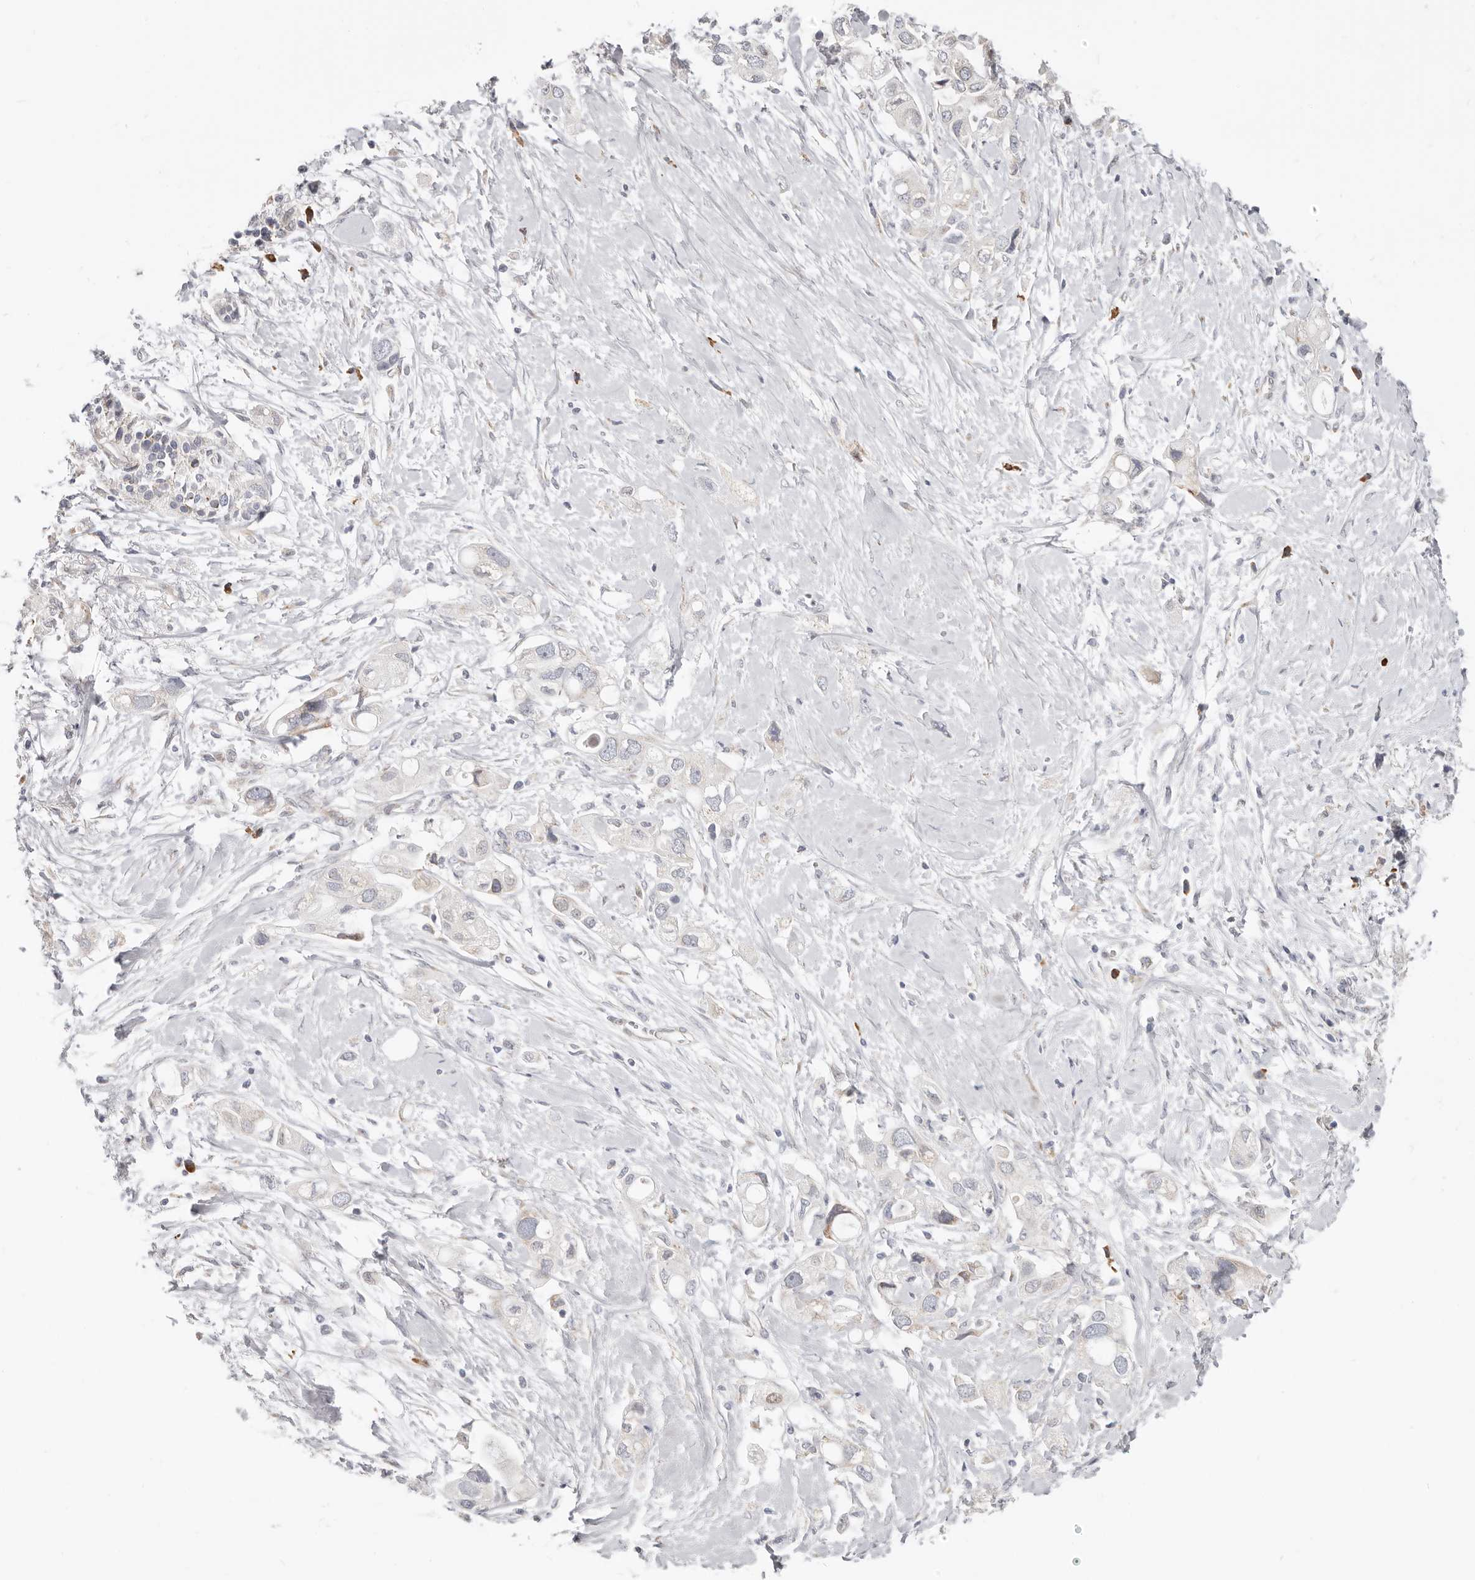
{"staining": {"intensity": "negative", "quantity": "none", "location": "none"}, "tissue": "pancreatic cancer", "cell_type": "Tumor cells", "image_type": "cancer", "snomed": [{"axis": "morphology", "description": "Adenocarcinoma, NOS"}, {"axis": "topography", "description": "Pancreas"}], "caption": "High power microscopy photomicrograph of an immunohistochemistry image of pancreatic cancer, revealing no significant expression in tumor cells.", "gene": "IL32", "patient": {"sex": "female", "age": 56}}